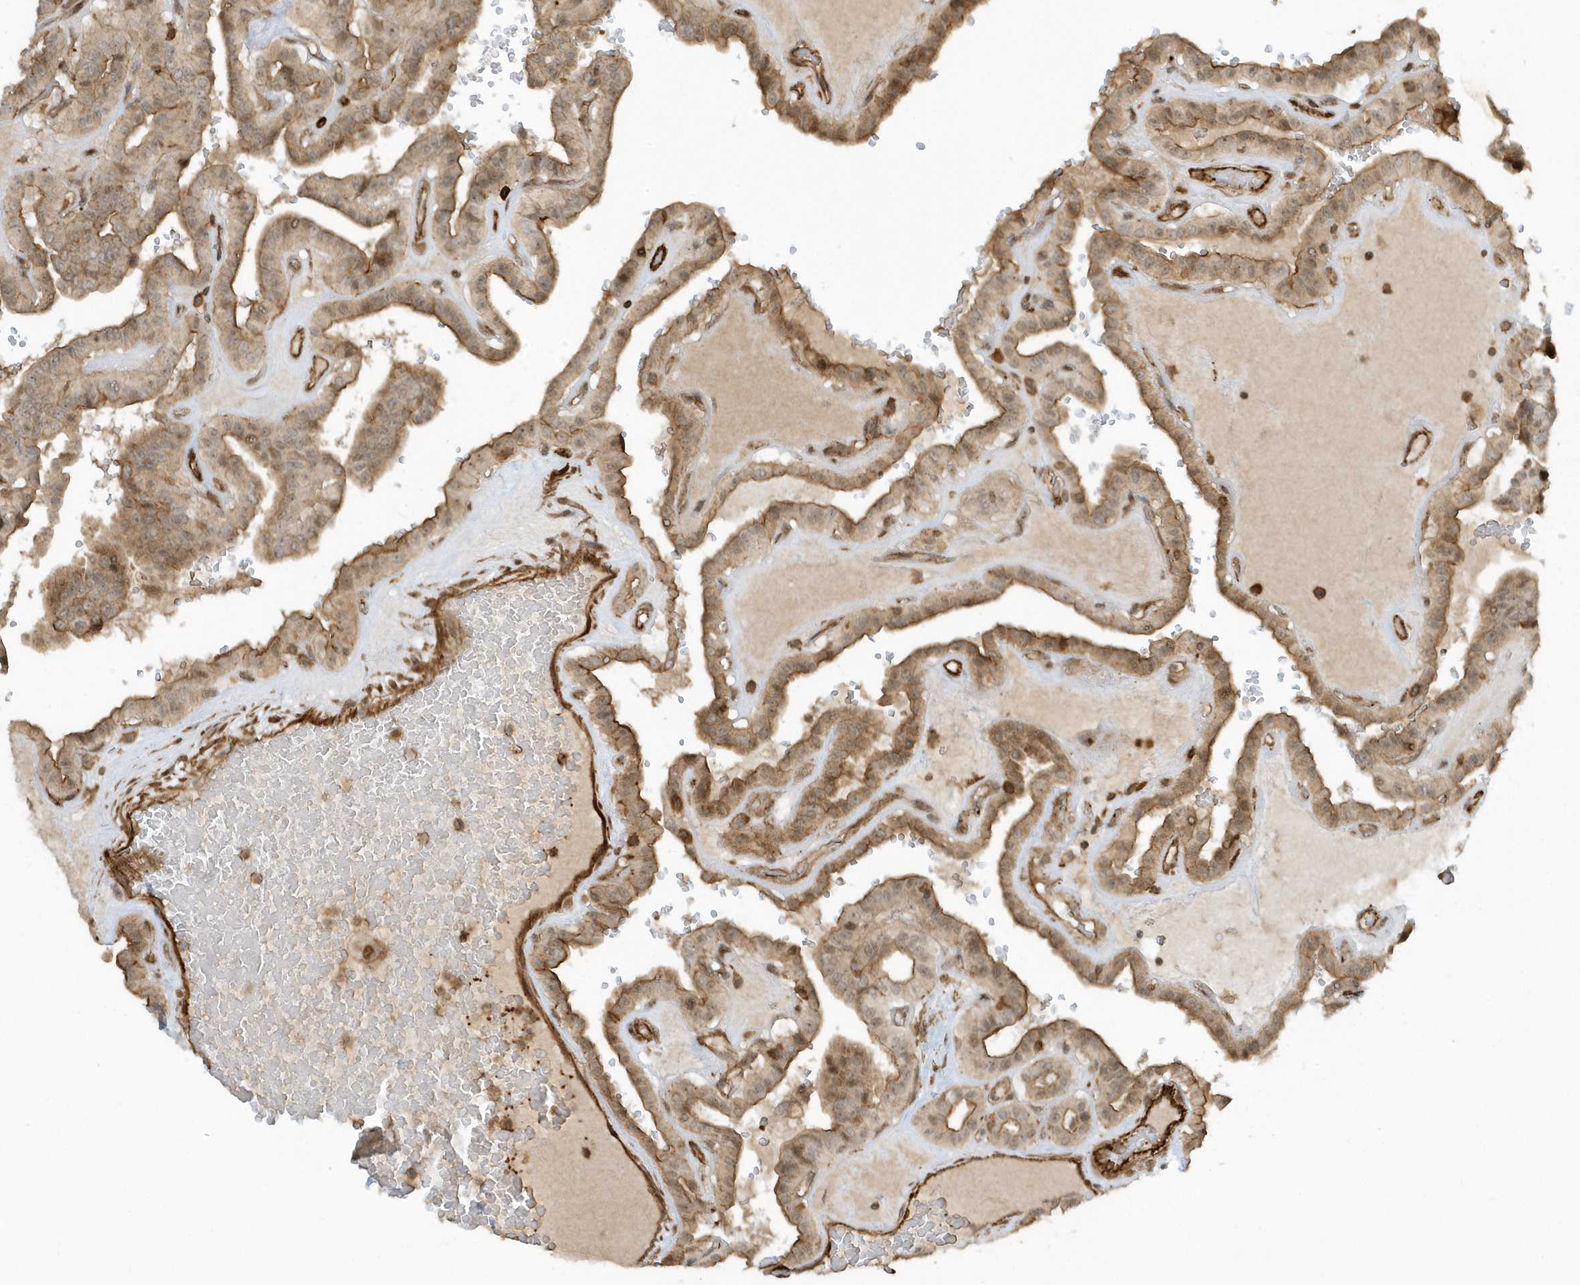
{"staining": {"intensity": "moderate", "quantity": ">75%", "location": "cytoplasmic/membranous"}, "tissue": "thyroid cancer", "cell_type": "Tumor cells", "image_type": "cancer", "snomed": [{"axis": "morphology", "description": "Papillary adenocarcinoma, NOS"}, {"axis": "topography", "description": "Thyroid gland"}], "caption": "Human thyroid cancer stained with a brown dye reveals moderate cytoplasmic/membranous positive expression in approximately >75% of tumor cells.", "gene": "ZBTB8A", "patient": {"sex": "male", "age": 77}}